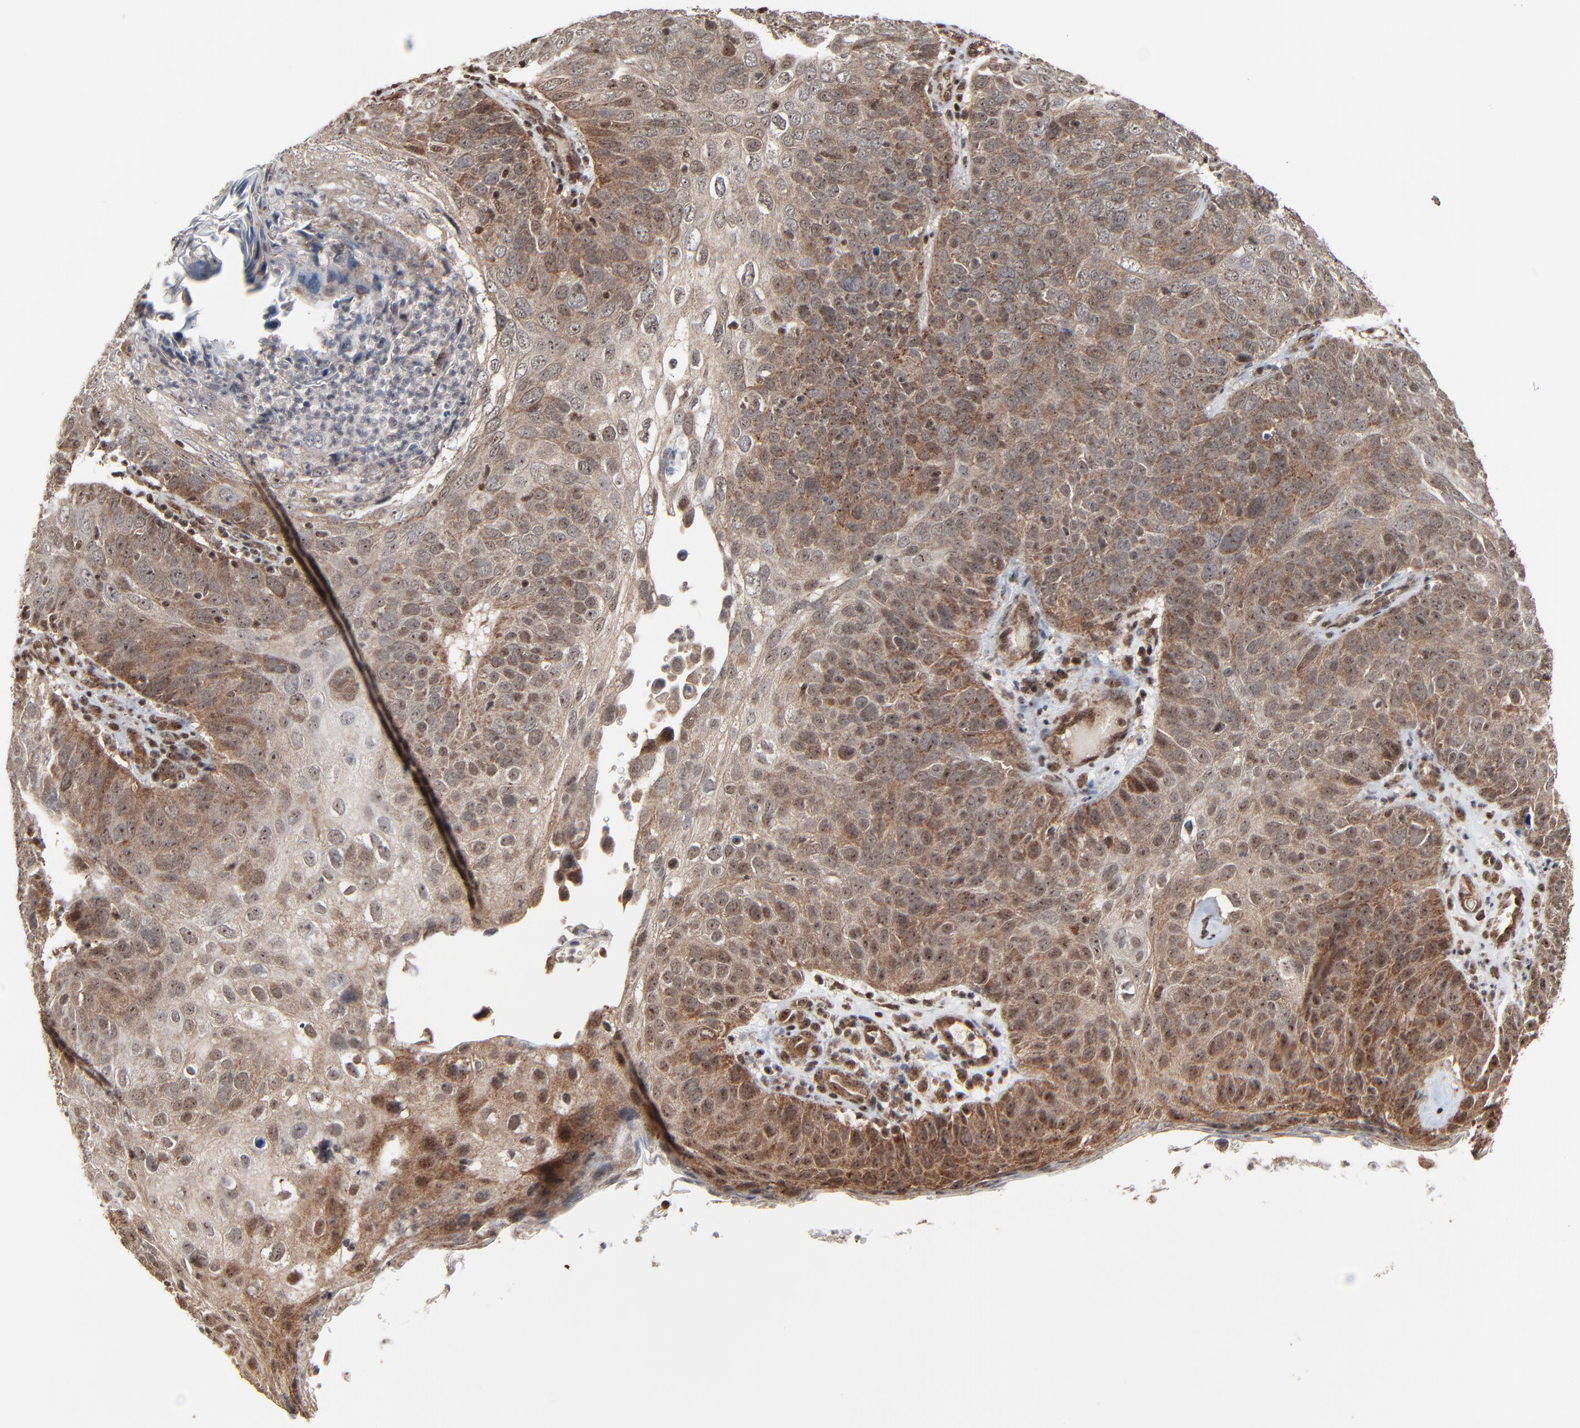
{"staining": {"intensity": "moderate", "quantity": "25%-75%", "location": "cytoplasmic/membranous,nuclear"}, "tissue": "skin cancer", "cell_type": "Tumor cells", "image_type": "cancer", "snomed": [{"axis": "morphology", "description": "Squamous cell carcinoma, NOS"}, {"axis": "topography", "description": "Skin"}], "caption": "Skin cancer (squamous cell carcinoma) stained with a brown dye demonstrates moderate cytoplasmic/membranous and nuclear positive expression in about 25%-75% of tumor cells.", "gene": "RHOJ", "patient": {"sex": "male", "age": 87}}